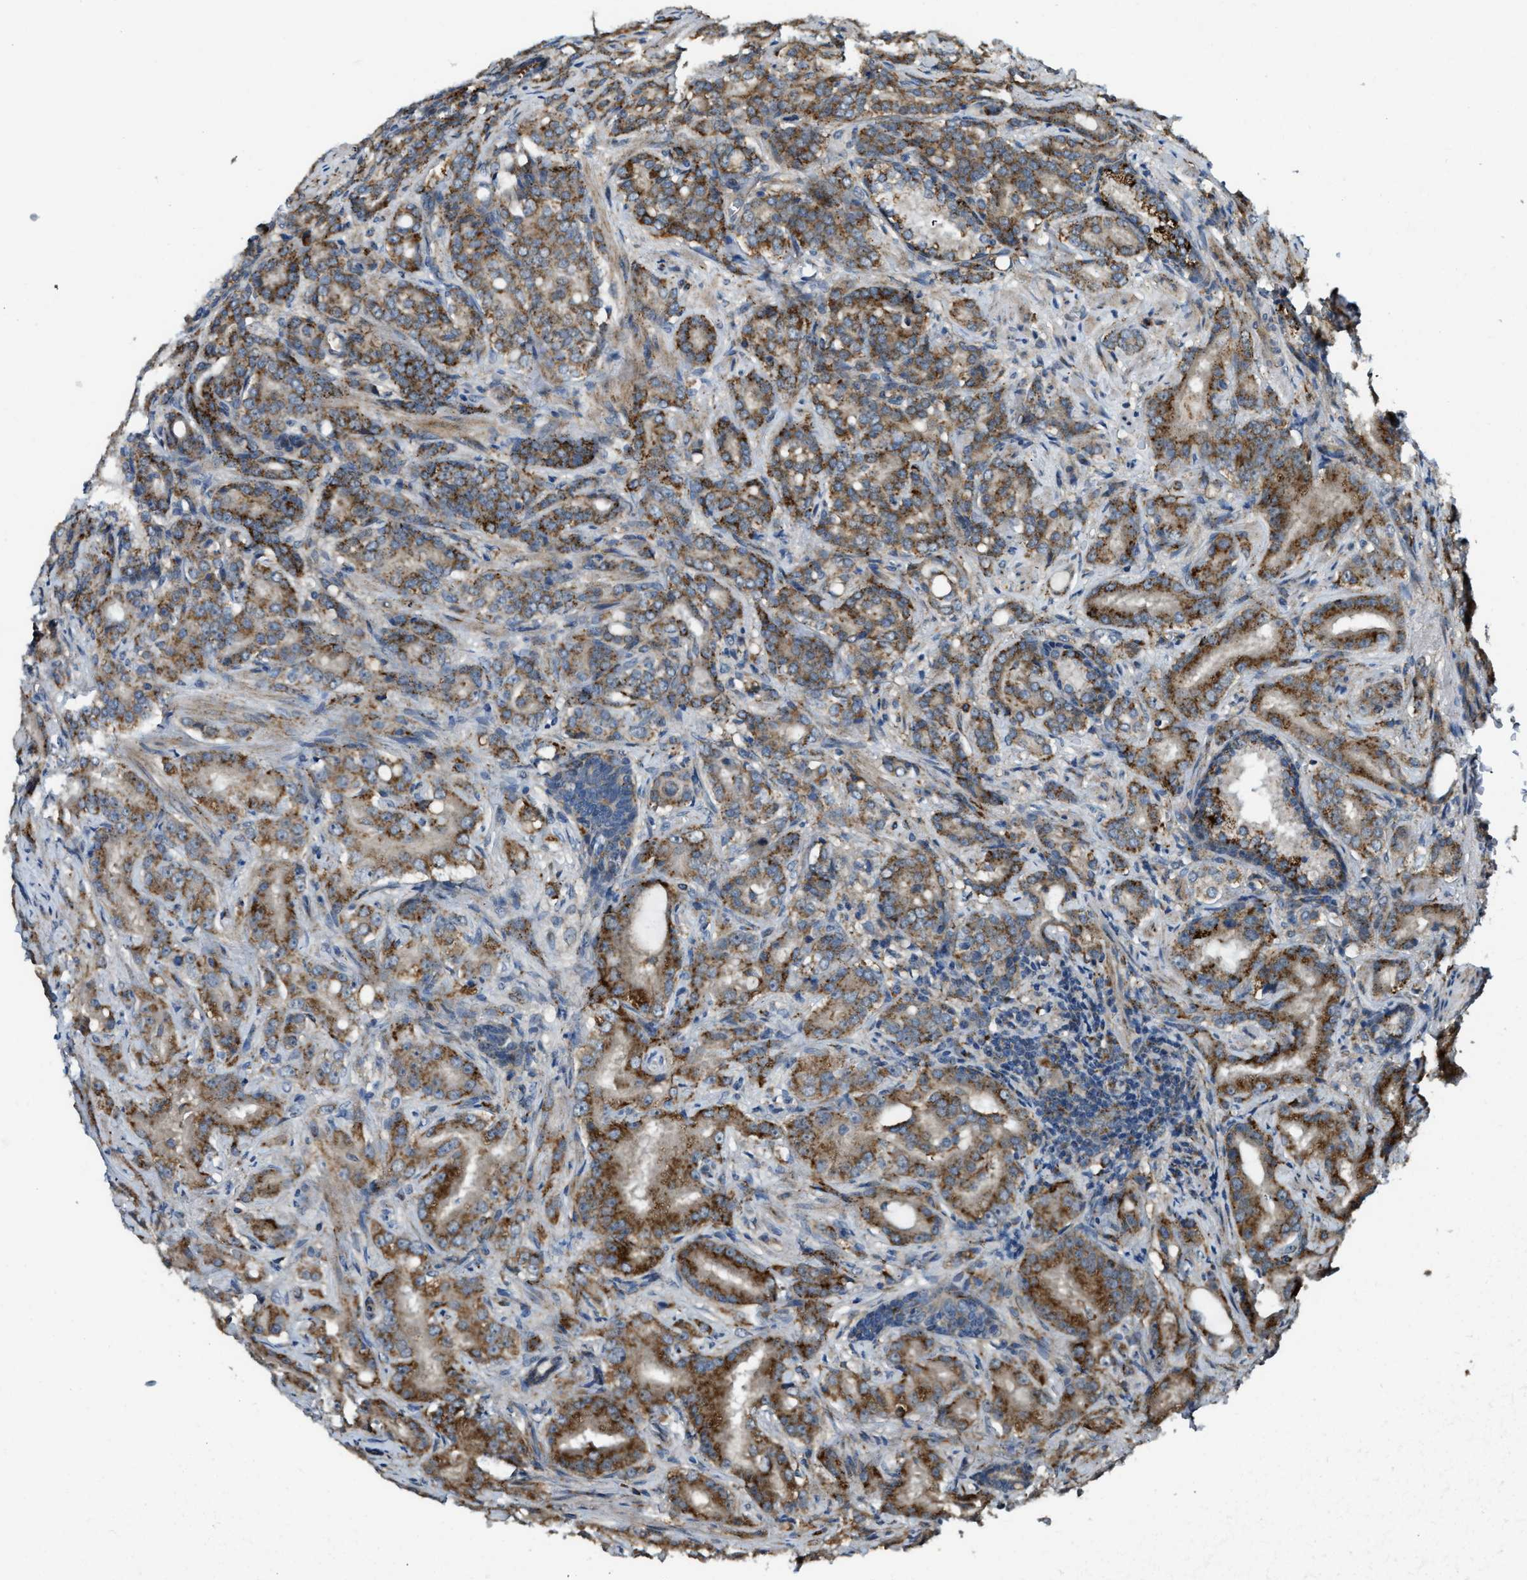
{"staining": {"intensity": "moderate", "quantity": ">75%", "location": "cytoplasmic/membranous"}, "tissue": "prostate cancer", "cell_type": "Tumor cells", "image_type": "cancer", "snomed": [{"axis": "morphology", "description": "Adenocarcinoma, High grade"}, {"axis": "topography", "description": "Prostate"}], "caption": "Prostate cancer stained with a brown dye displays moderate cytoplasmic/membranous positive expression in approximately >75% of tumor cells.", "gene": "STARD3NL", "patient": {"sex": "male", "age": 64}}